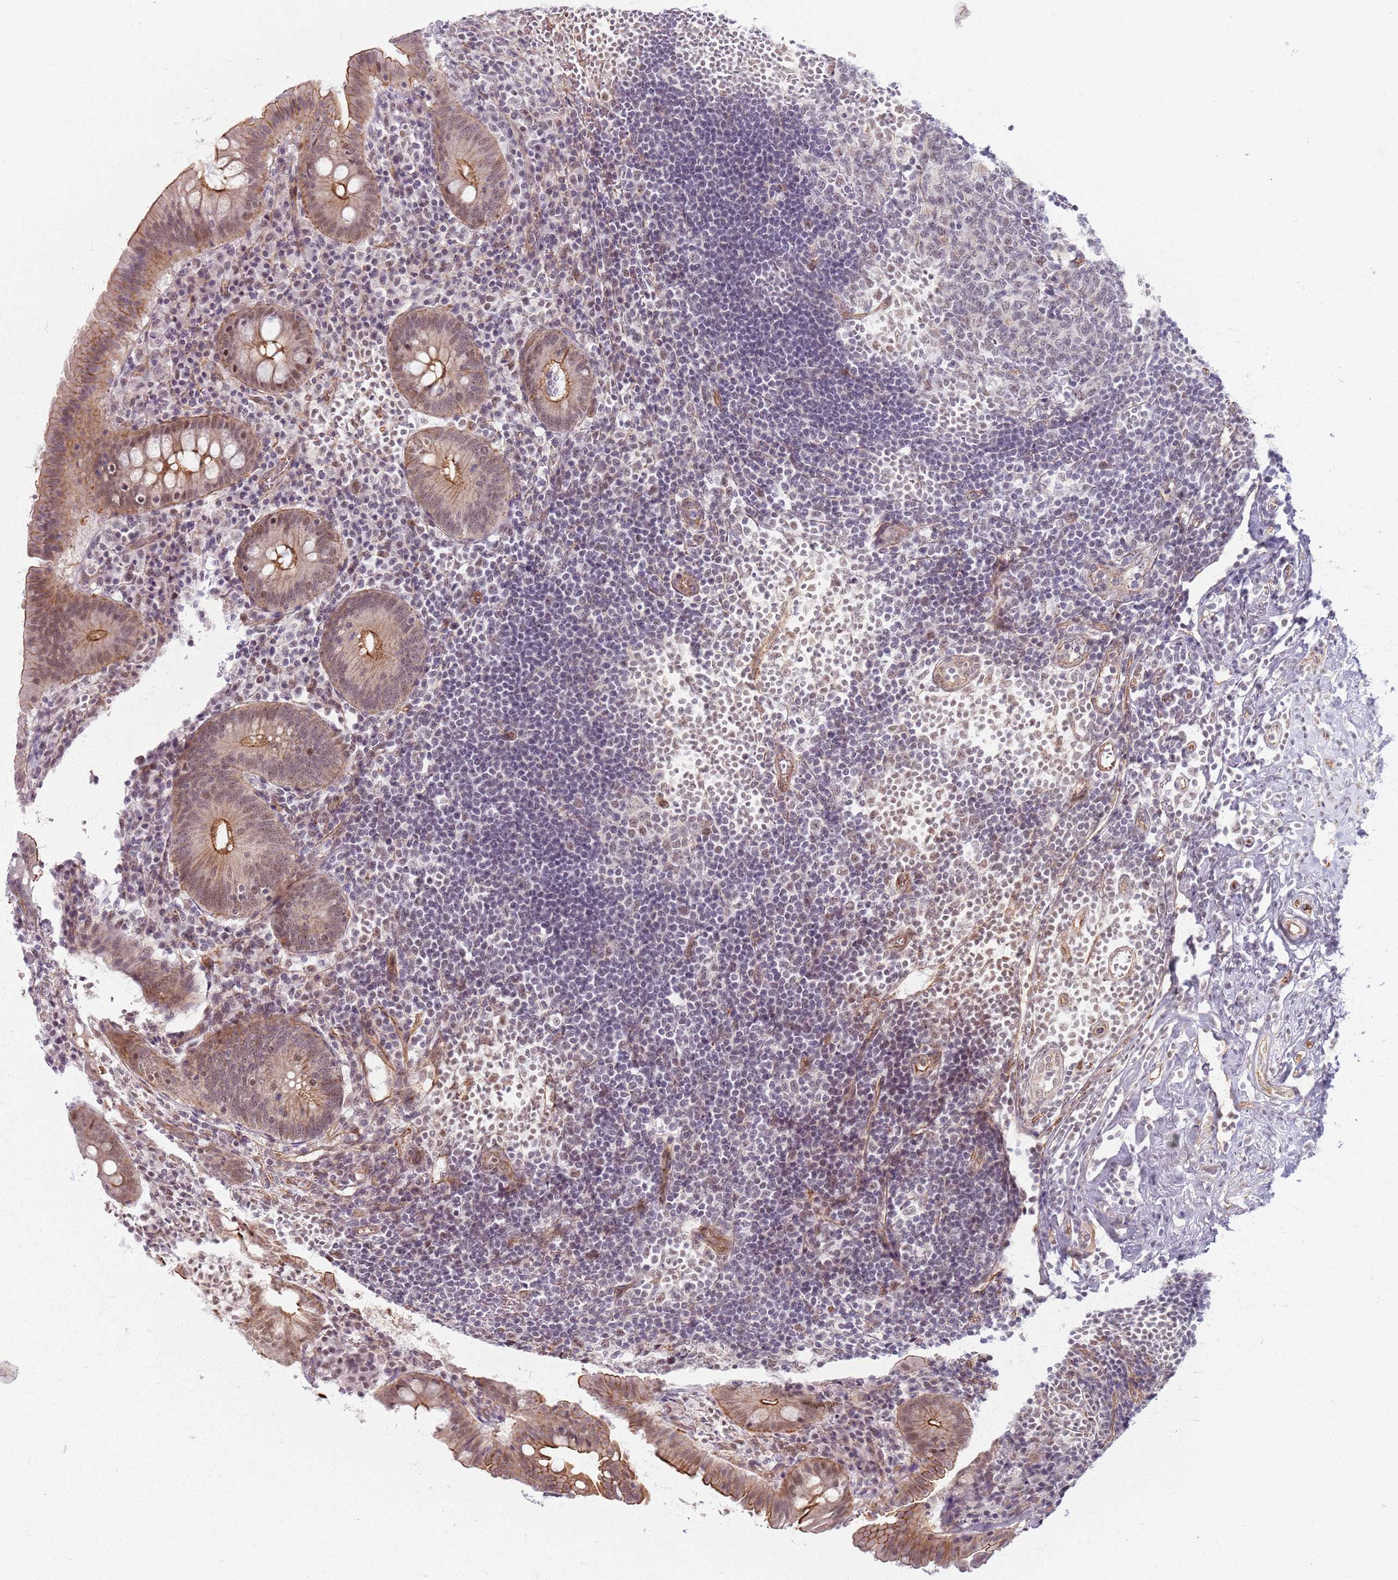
{"staining": {"intensity": "strong", "quantity": ">75%", "location": "cytoplasmic/membranous,nuclear"}, "tissue": "appendix", "cell_type": "Glandular cells", "image_type": "normal", "snomed": [{"axis": "morphology", "description": "Normal tissue, NOS"}, {"axis": "topography", "description": "Appendix"}], "caption": "Immunohistochemistry of unremarkable human appendix reveals high levels of strong cytoplasmic/membranous,nuclear expression in approximately >75% of glandular cells.", "gene": "KCNA5", "patient": {"sex": "female", "age": 54}}